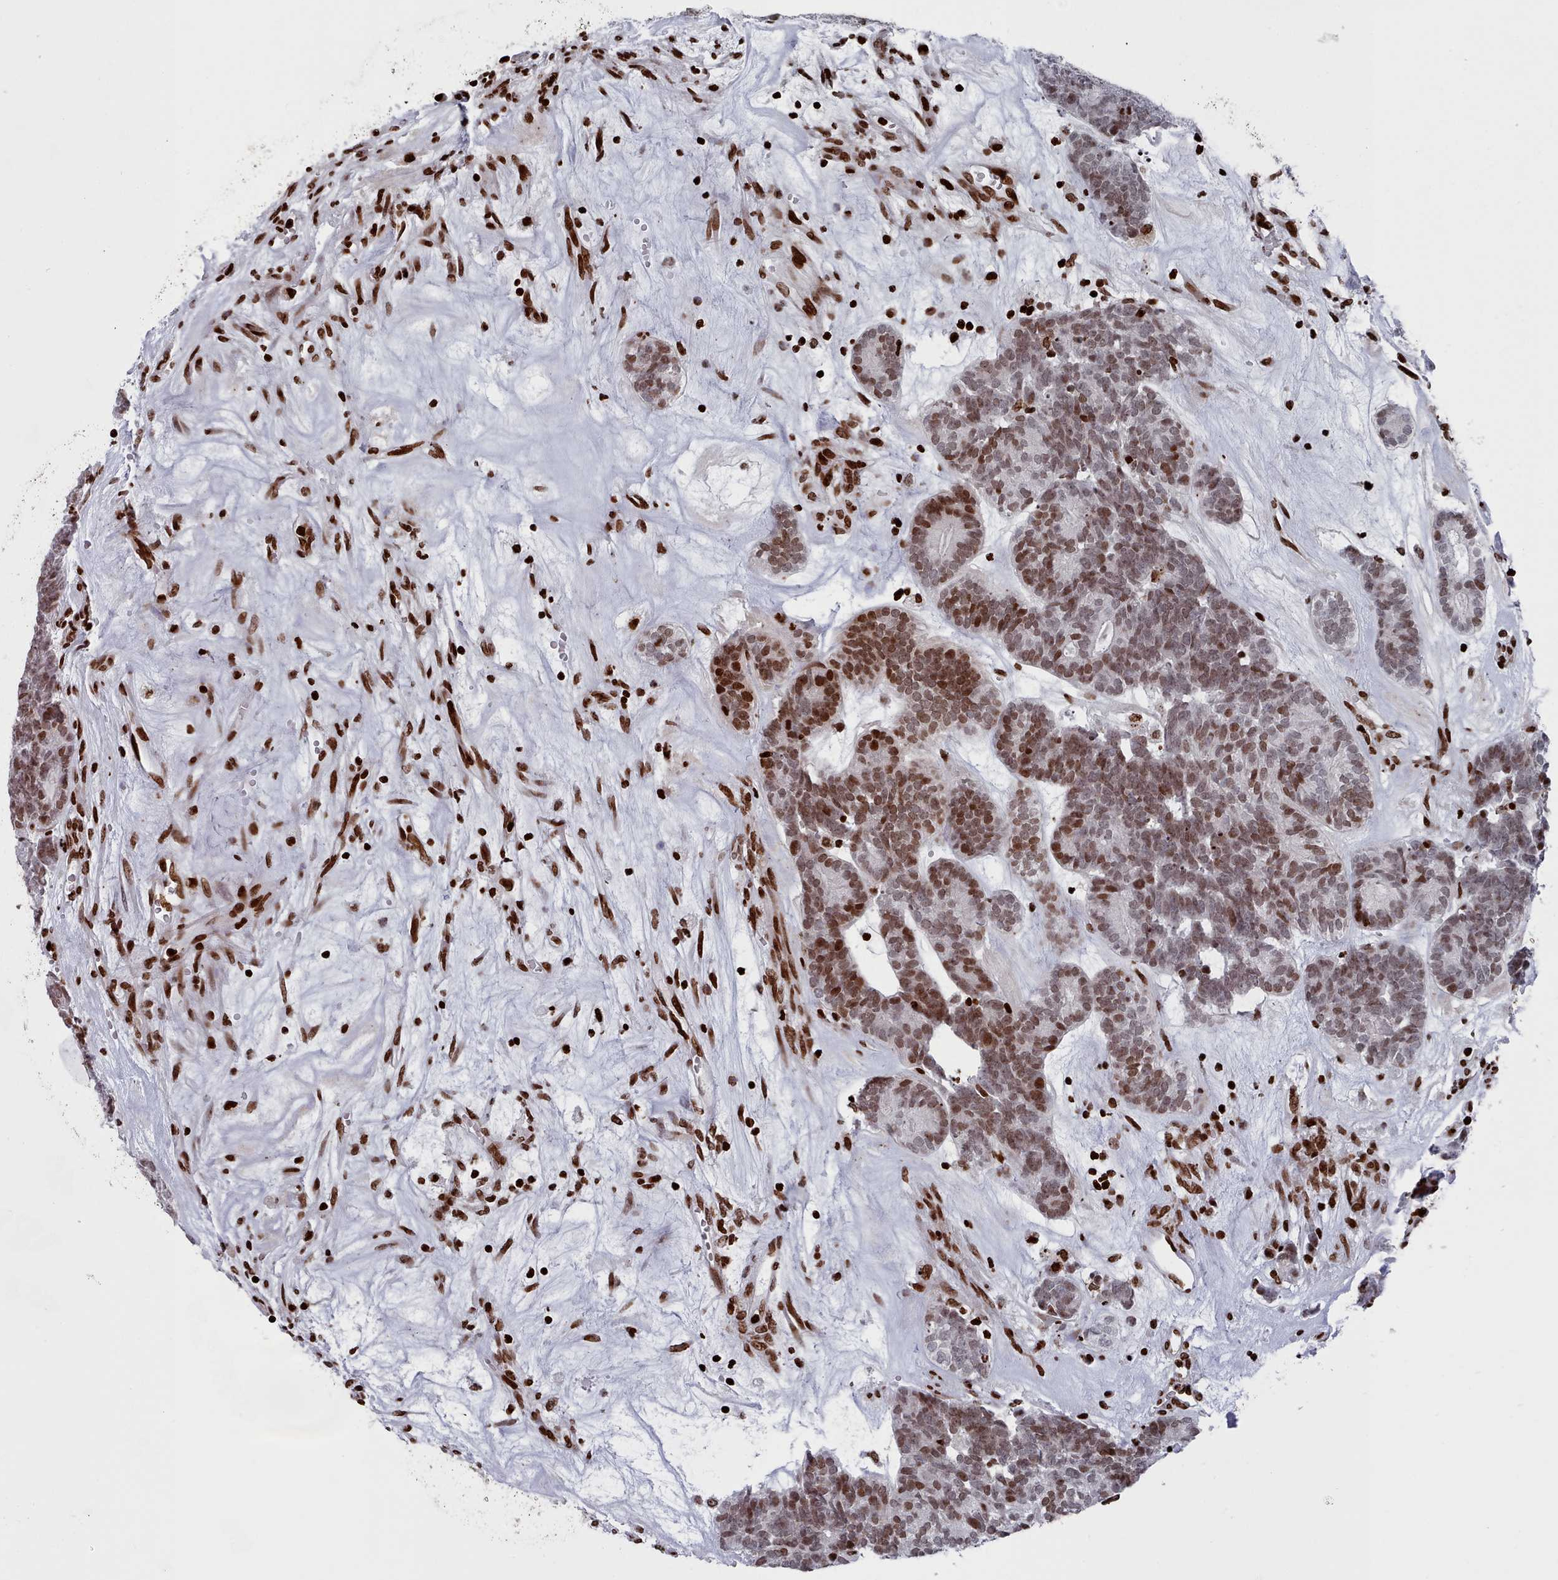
{"staining": {"intensity": "moderate", "quantity": ">75%", "location": "nuclear"}, "tissue": "head and neck cancer", "cell_type": "Tumor cells", "image_type": "cancer", "snomed": [{"axis": "morphology", "description": "Adenocarcinoma, NOS"}, {"axis": "topography", "description": "Head-Neck"}], "caption": "Moderate nuclear staining is seen in approximately >75% of tumor cells in head and neck adenocarcinoma.", "gene": "PCDHB12", "patient": {"sex": "female", "age": 81}}